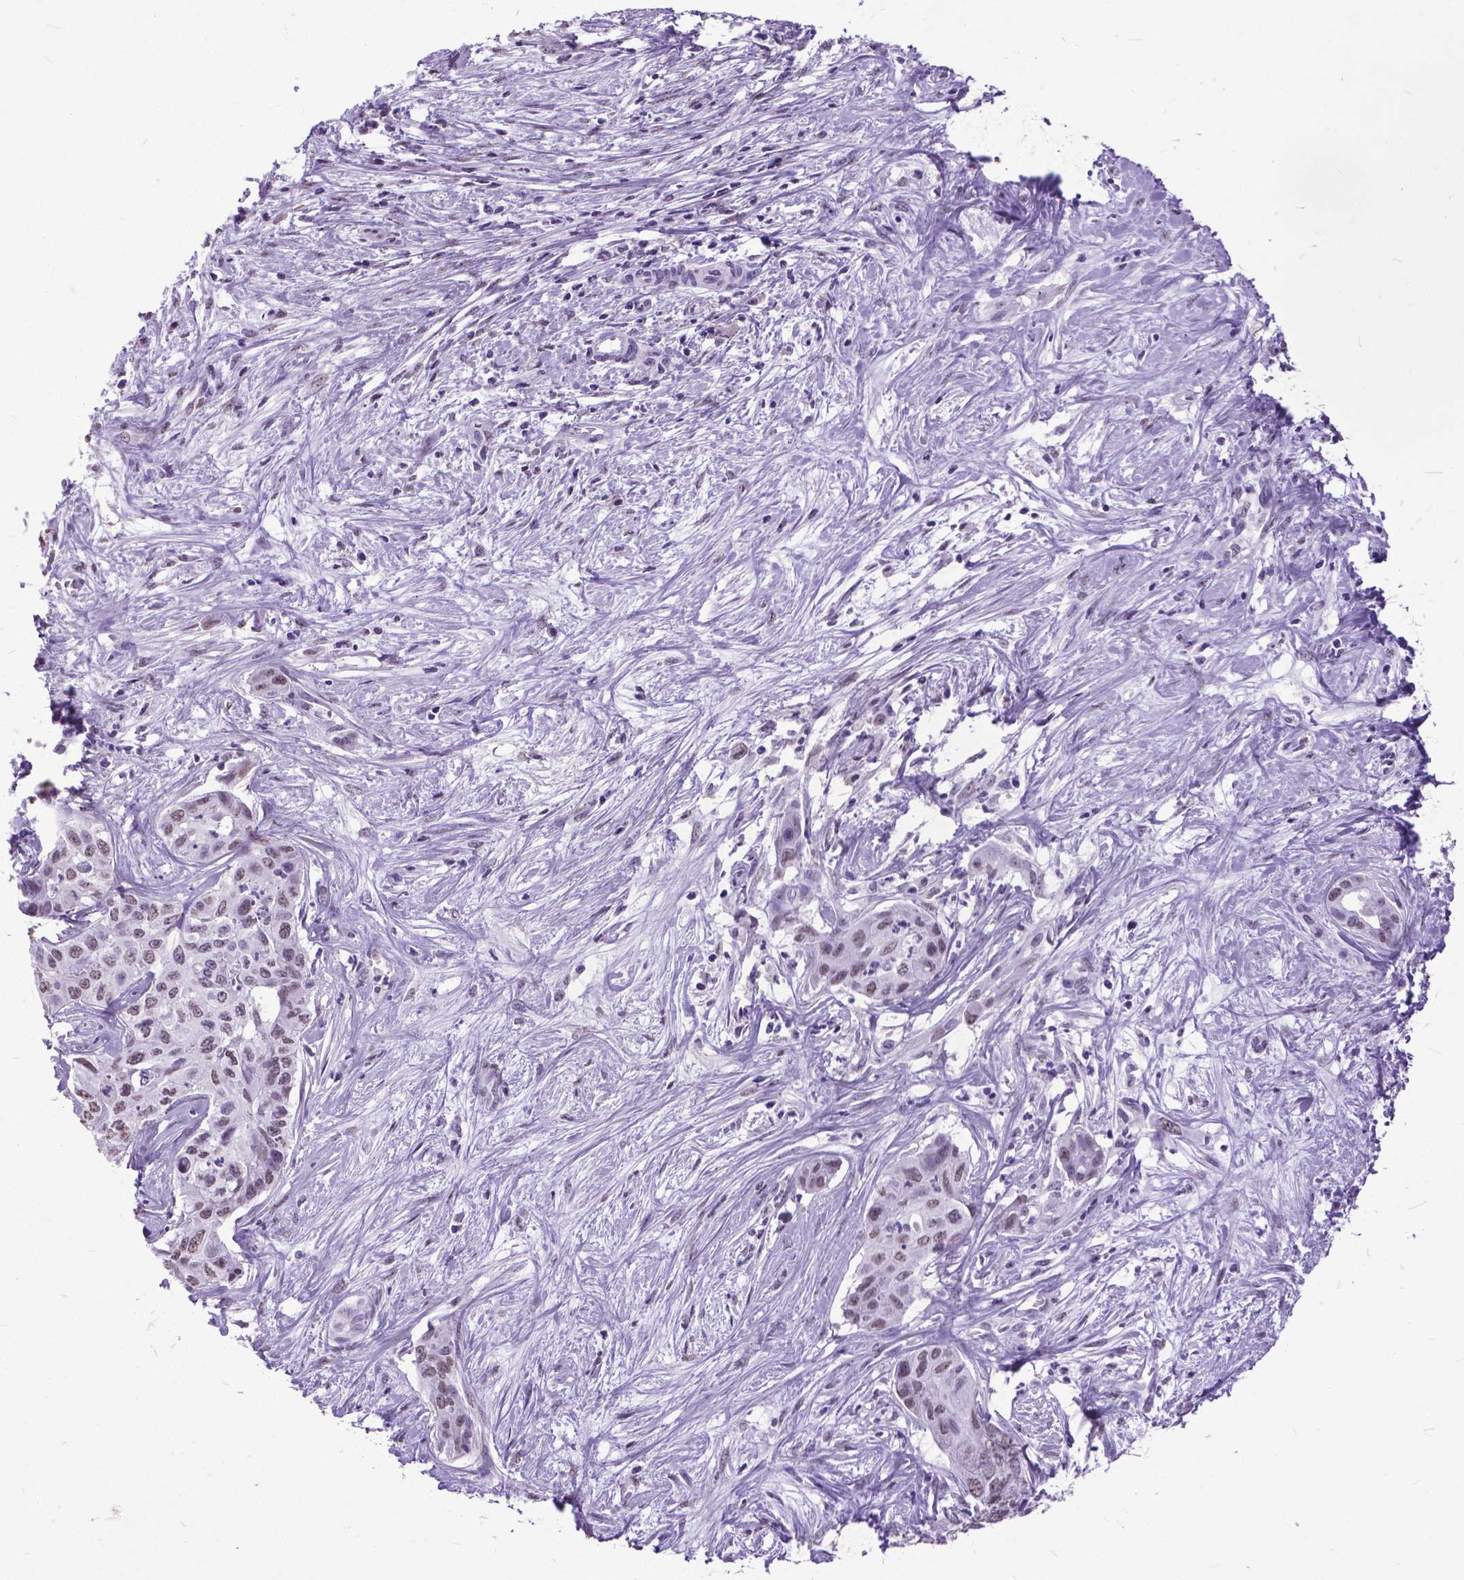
{"staining": {"intensity": "negative", "quantity": "none", "location": "none"}, "tissue": "liver cancer", "cell_type": "Tumor cells", "image_type": "cancer", "snomed": [{"axis": "morphology", "description": "Cholangiocarcinoma"}, {"axis": "topography", "description": "Liver"}], "caption": "Tumor cells show no significant protein expression in liver cholangiocarcinoma.", "gene": "MARCHF10", "patient": {"sex": "female", "age": 65}}